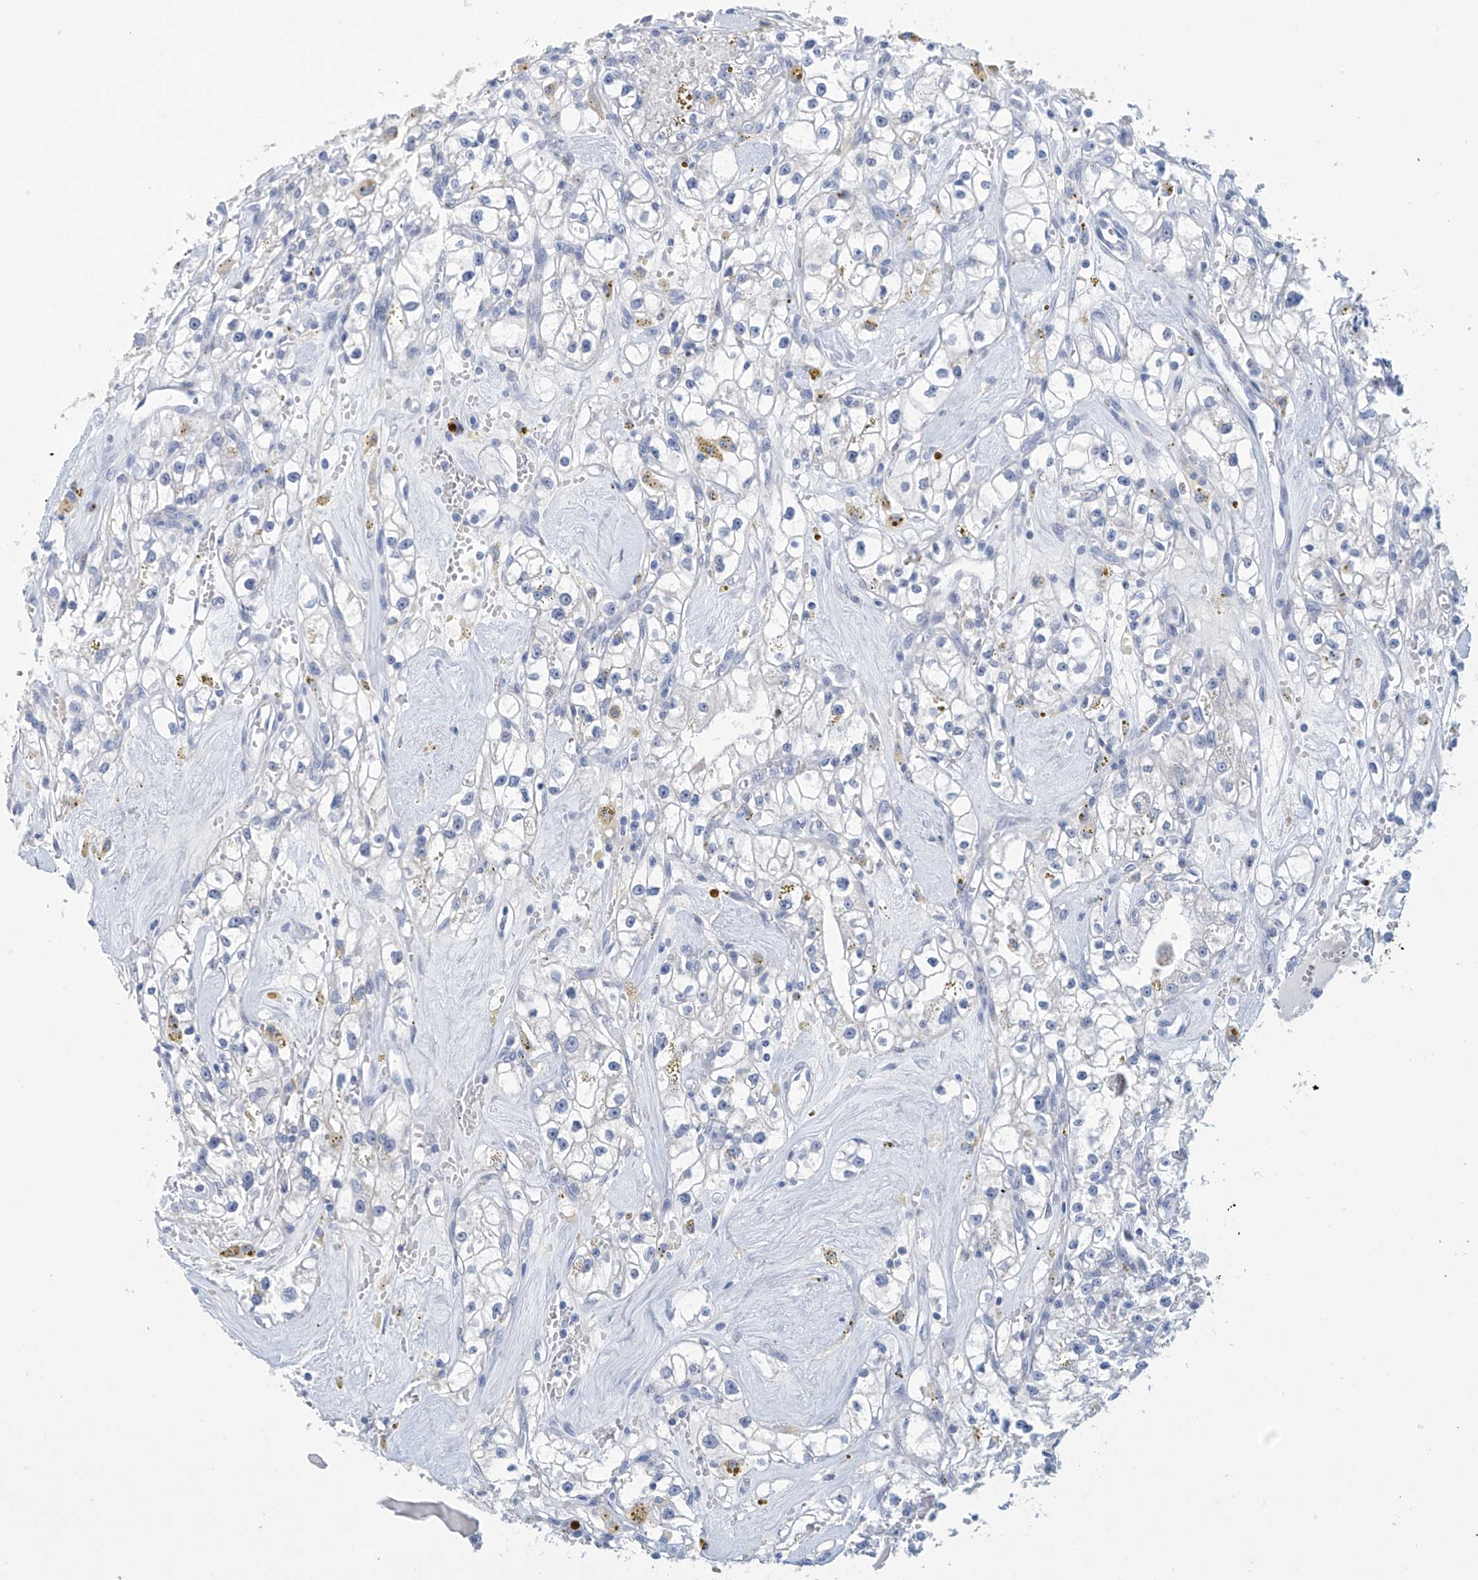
{"staining": {"intensity": "negative", "quantity": "none", "location": "none"}, "tissue": "renal cancer", "cell_type": "Tumor cells", "image_type": "cancer", "snomed": [{"axis": "morphology", "description": "Adenocarcinoma, NOS"}, {"axis": "topography", "description": "Kidney"}], "caption": "Immunohistochemistry photomicrograph of human renal cancer stained for a protein (brown), which demonstrates no positivity in tumor cells.", "gene": "DSP", "patient": {"sex": "male", "age": 56}}